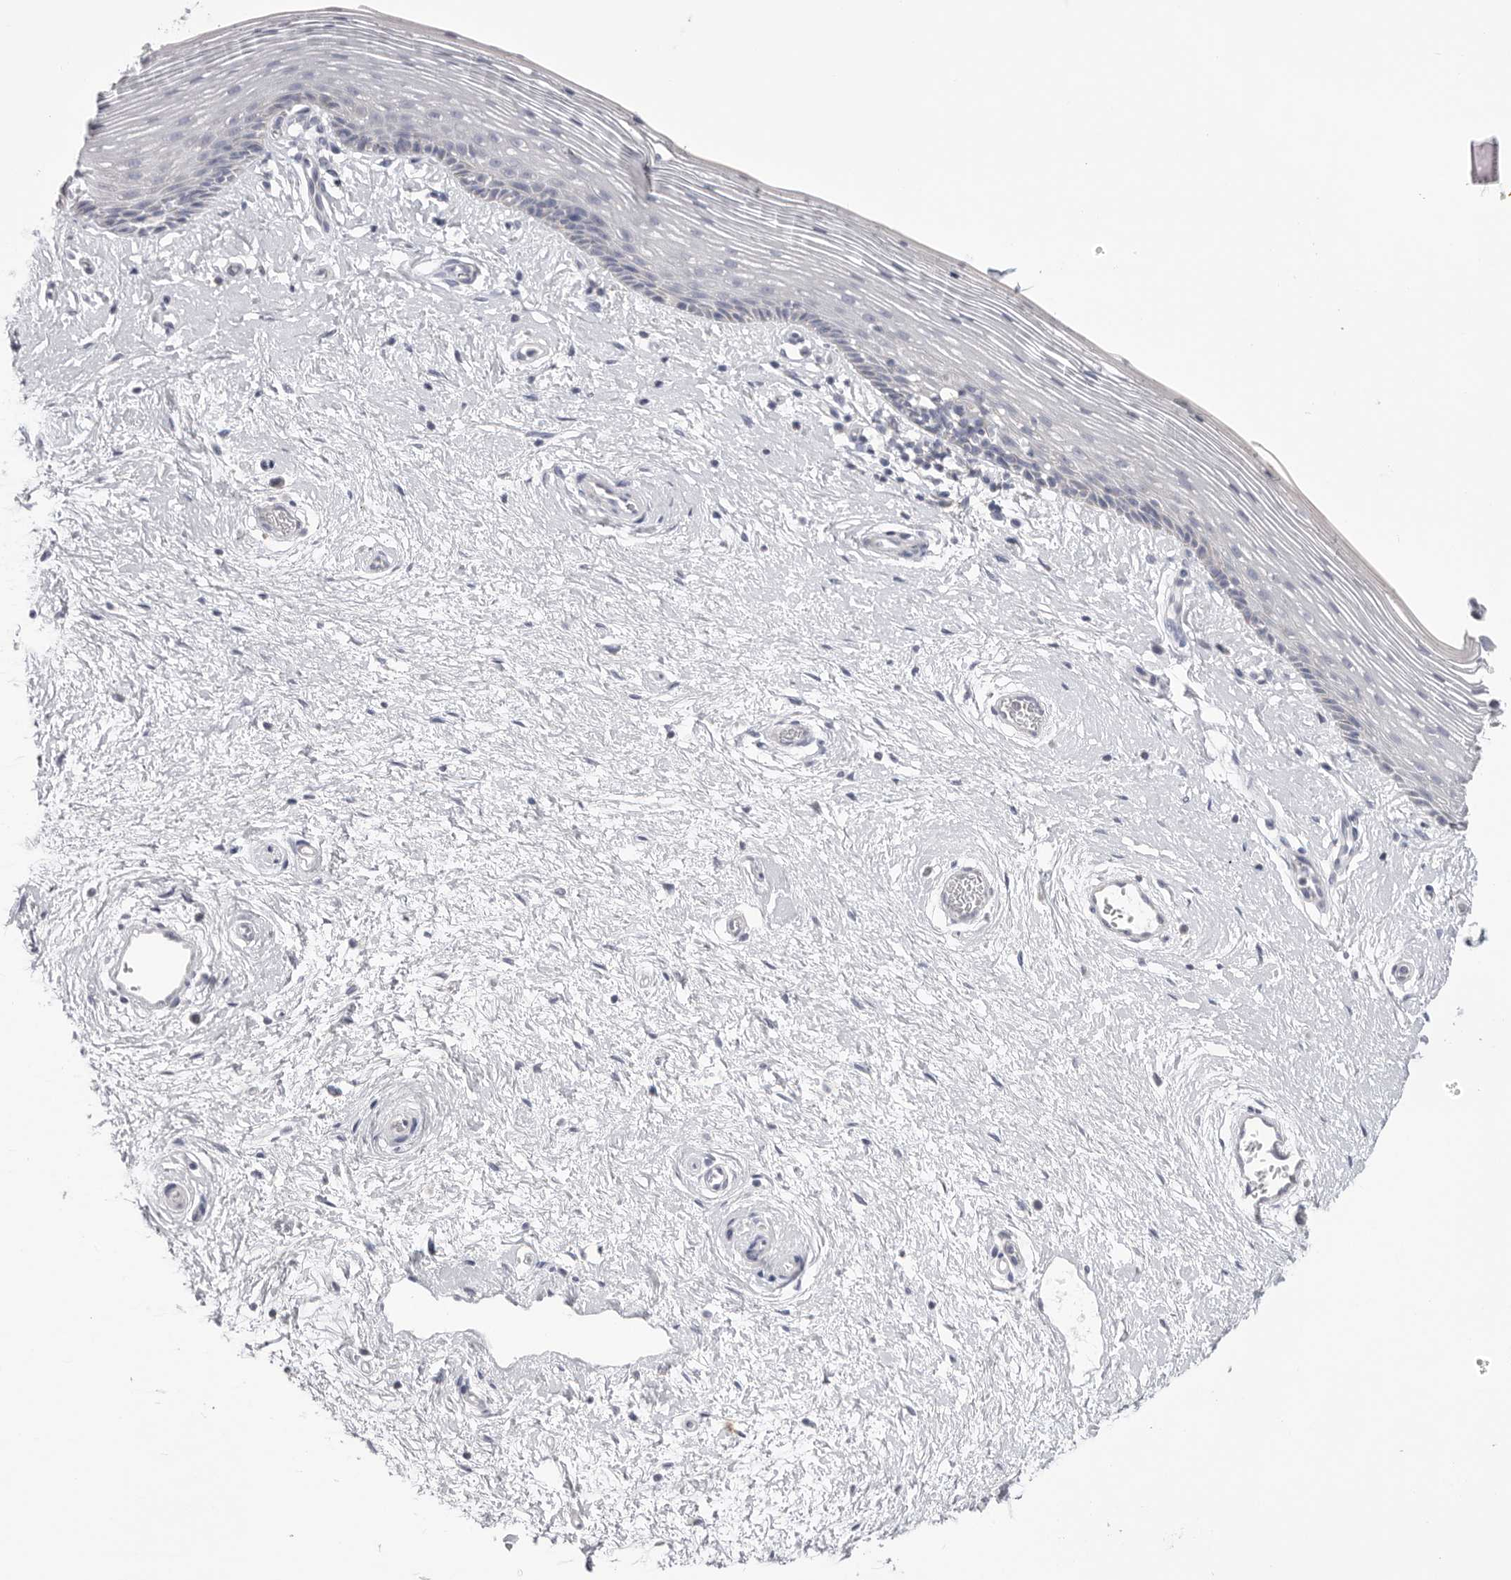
{"staining": {"intensity": "negative", "quantity": "none", "location": "none"}, "tissue": "vagina", "cell_type": "Squamous epithelial cells", "image_type": "normal", "snomed": [{"axis": "morphology", "description": "Normal tissue, NOS"}, {"axis": "topography", "description": "Vagina"}], "caption": "Immunohistochemistry photomicrograph of benign vagina: human vagina stained with DAB (3,3'-diaminobenzidine) exhibits no significant protein staining in squamous epithelial cells.", "gene": "VDAC3", "patient": {"sex": "female", "age": 46}}